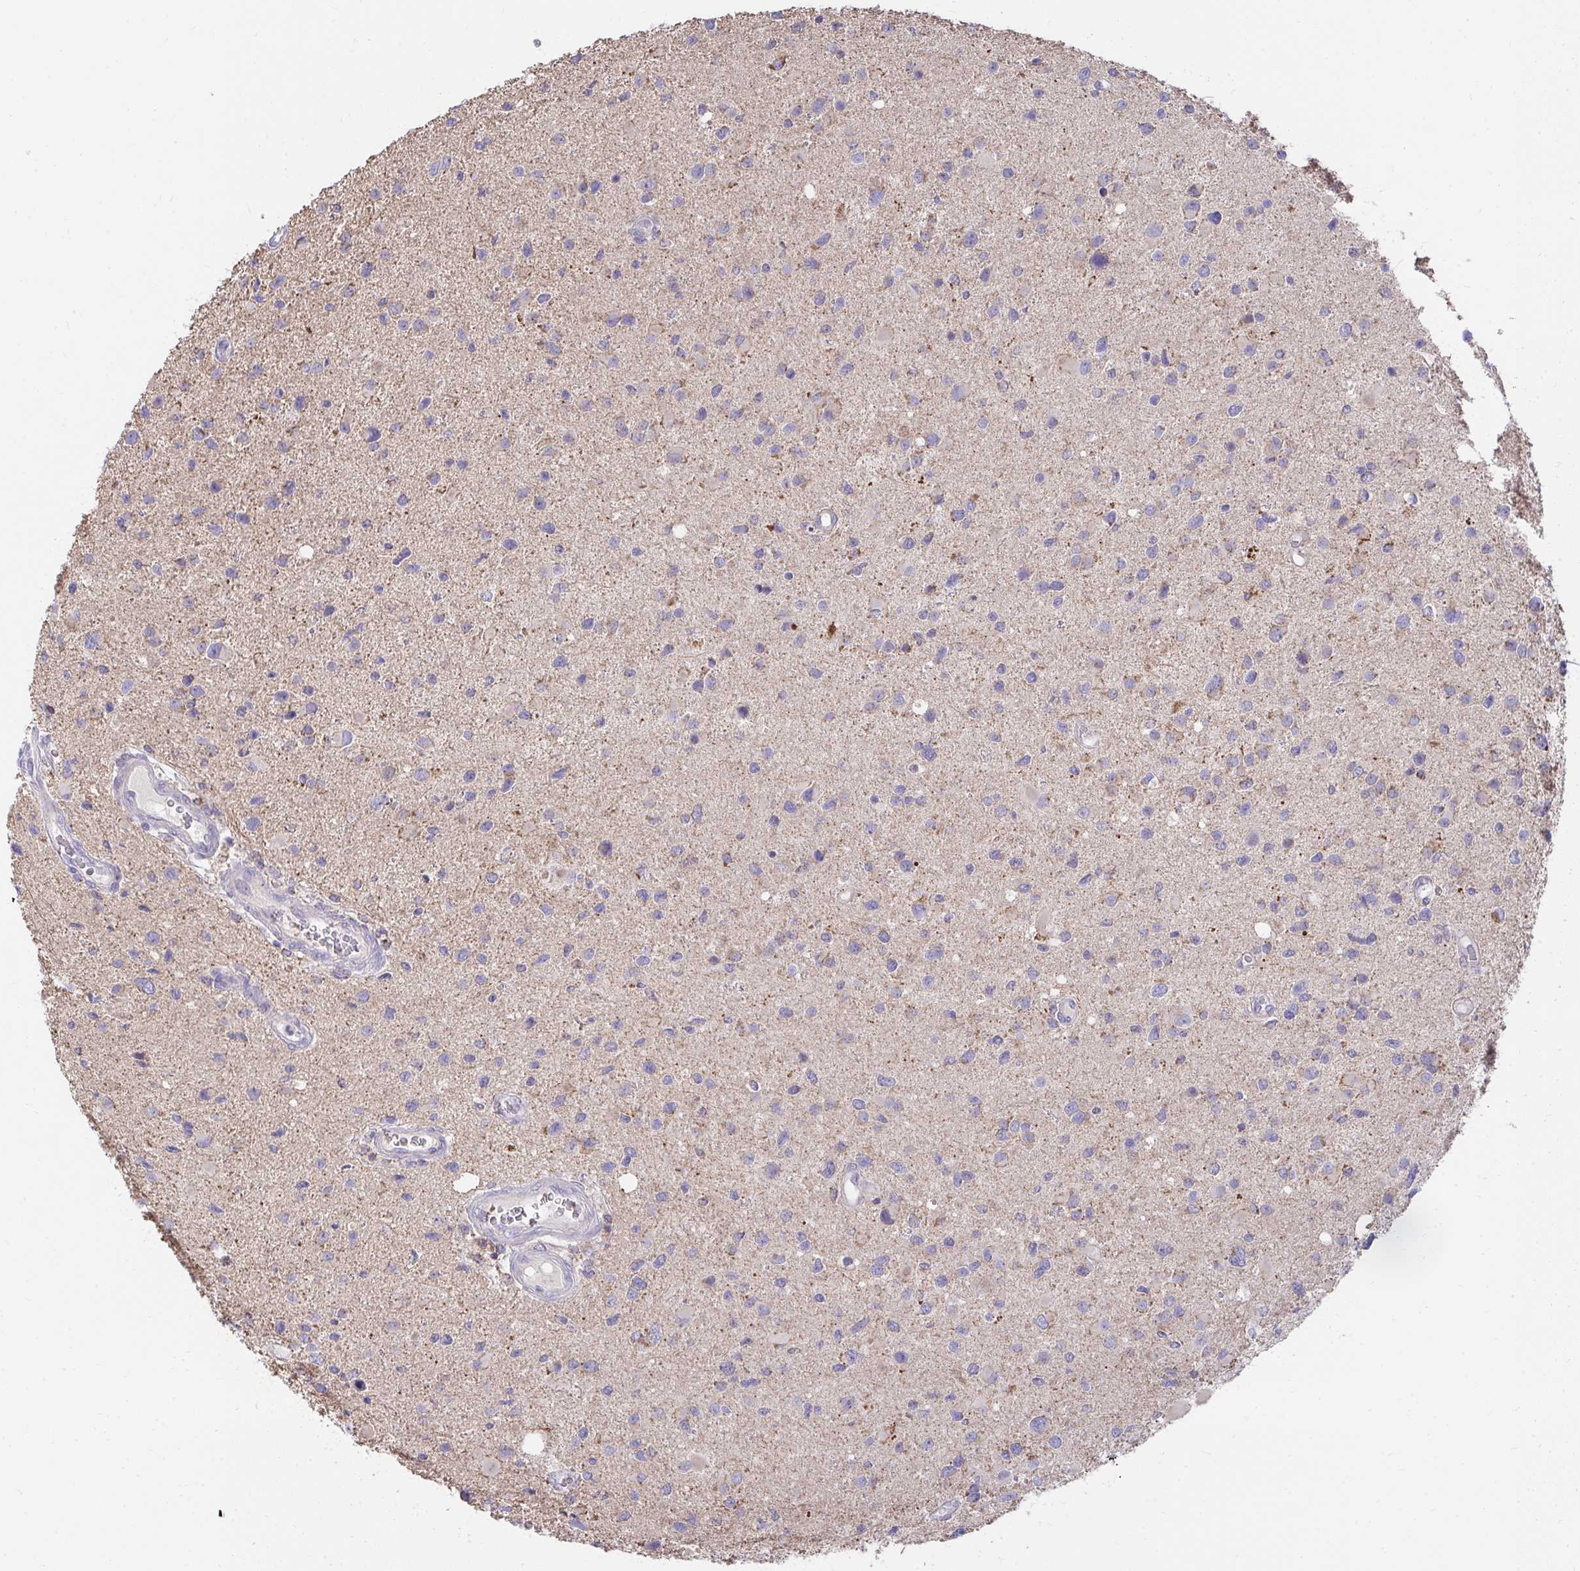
{"staining": {"intensity": "weak", "quantity": "<25%", "location": "cytoplasmic/membranous"}, "tissue": "glioma", "cell_type": "Tumor cells", "image_type": "cancer", "snomed": [{"axis": "morphology", "description": "Glioma, malignant, Low grade"}, {"axis": "topography", "description": "Brain"}], "caption": "DAB immunohistochemical staining of human malignant low-grade glioma exhibits no significant staining in tumor cells.", "gene": "PRRG3", "patient": {"sex": "female", "age": 32}}